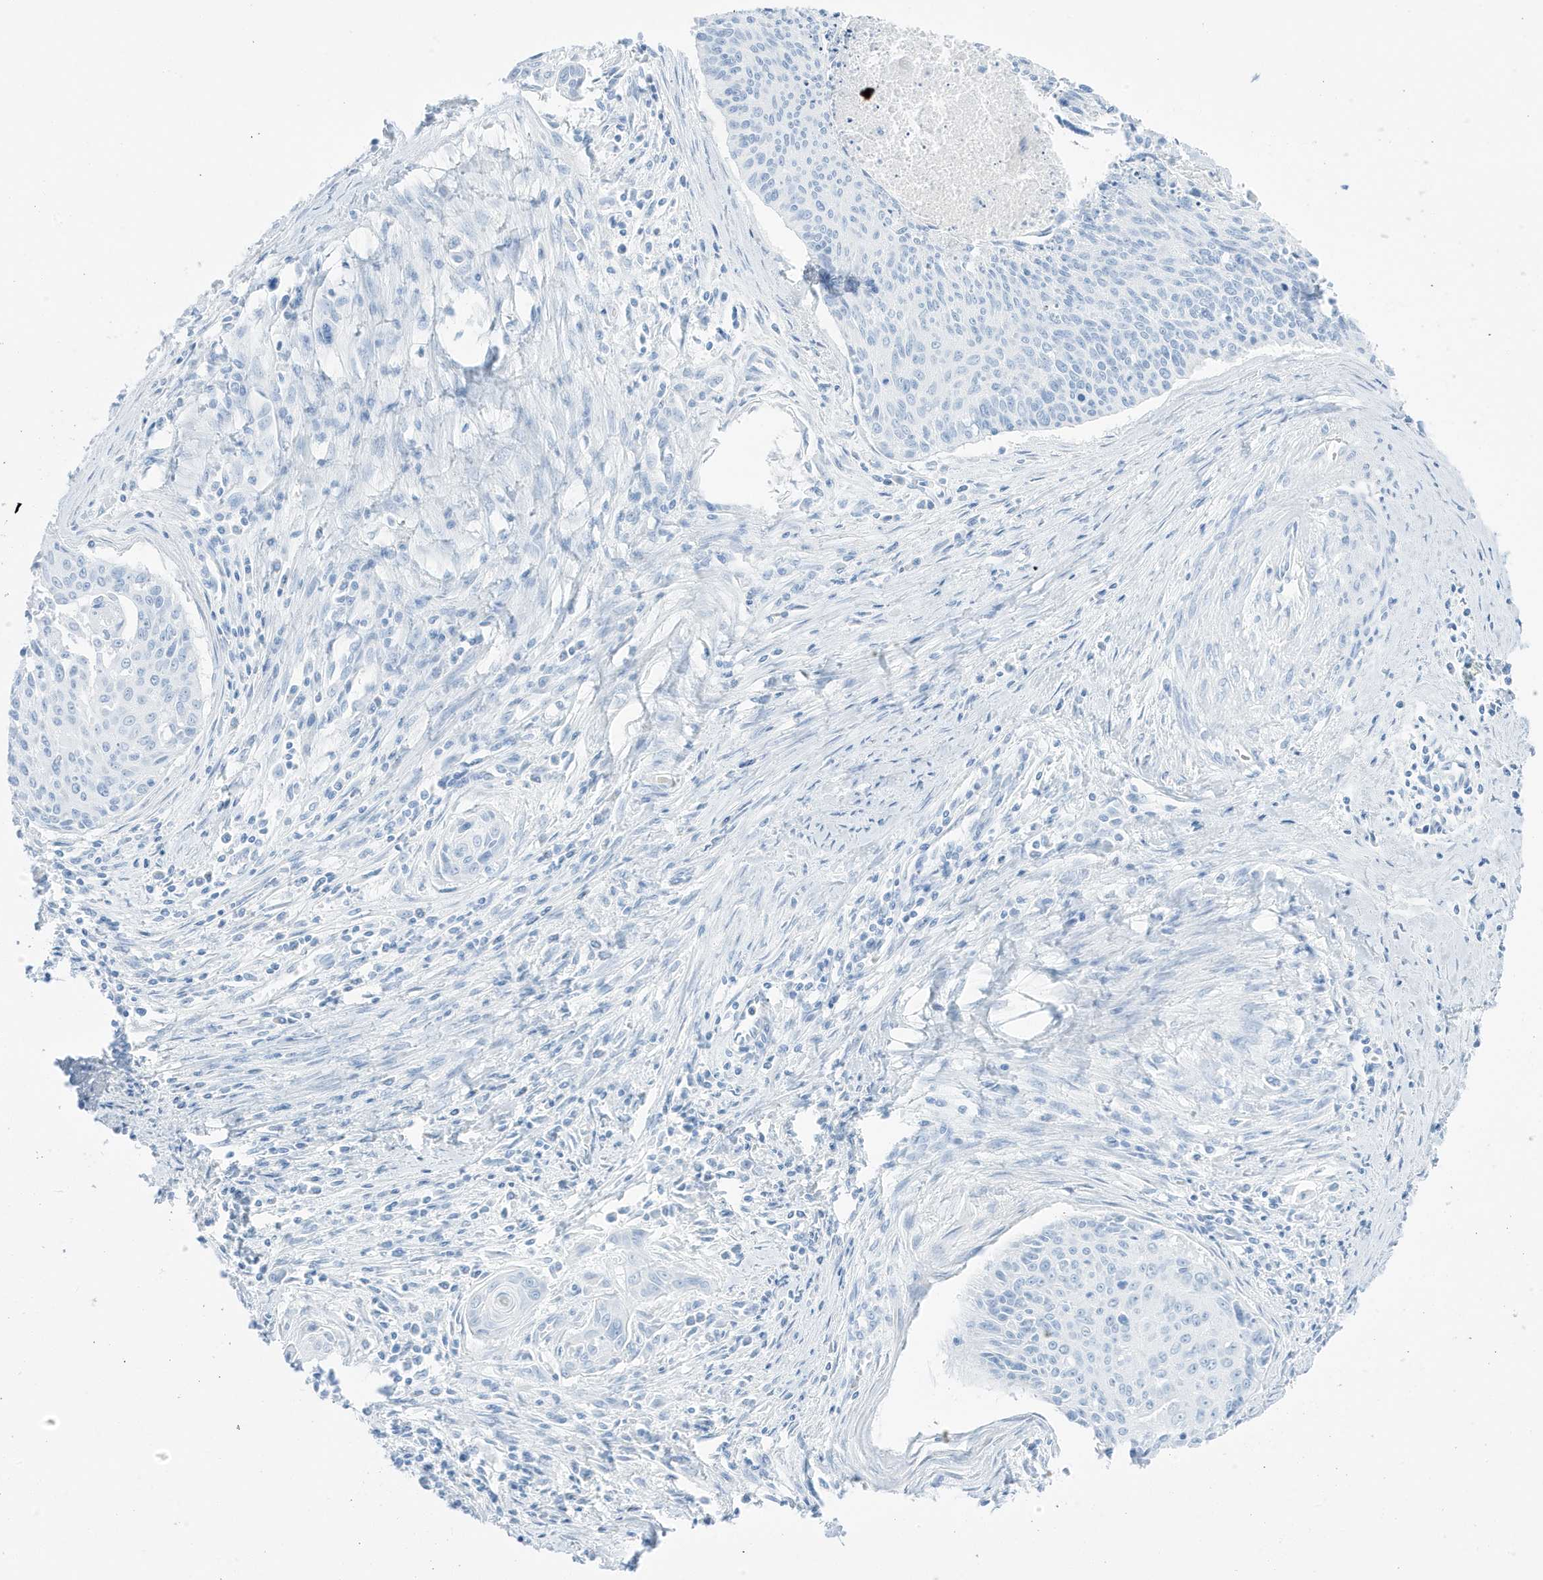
{"staining": {"intensity": "negative", "quantity": "none", "location": "none"}, "tissue": "cervical cancer", "cell_type": "Tumor cells", "image_type": "cancer", "snomed": [{"axis": "morphology", "description": "Squamous cell carcinoma, NOS"}, {"axis": "topography", "description": "Cervix"}], "caption": "Immunohistochemical staining of cervical cancer (squamous cell carcinoma) displays no significant staining in tumor cells.", "gene": "SLC22A13", "patient": {"sex": "female", "age": 55}}